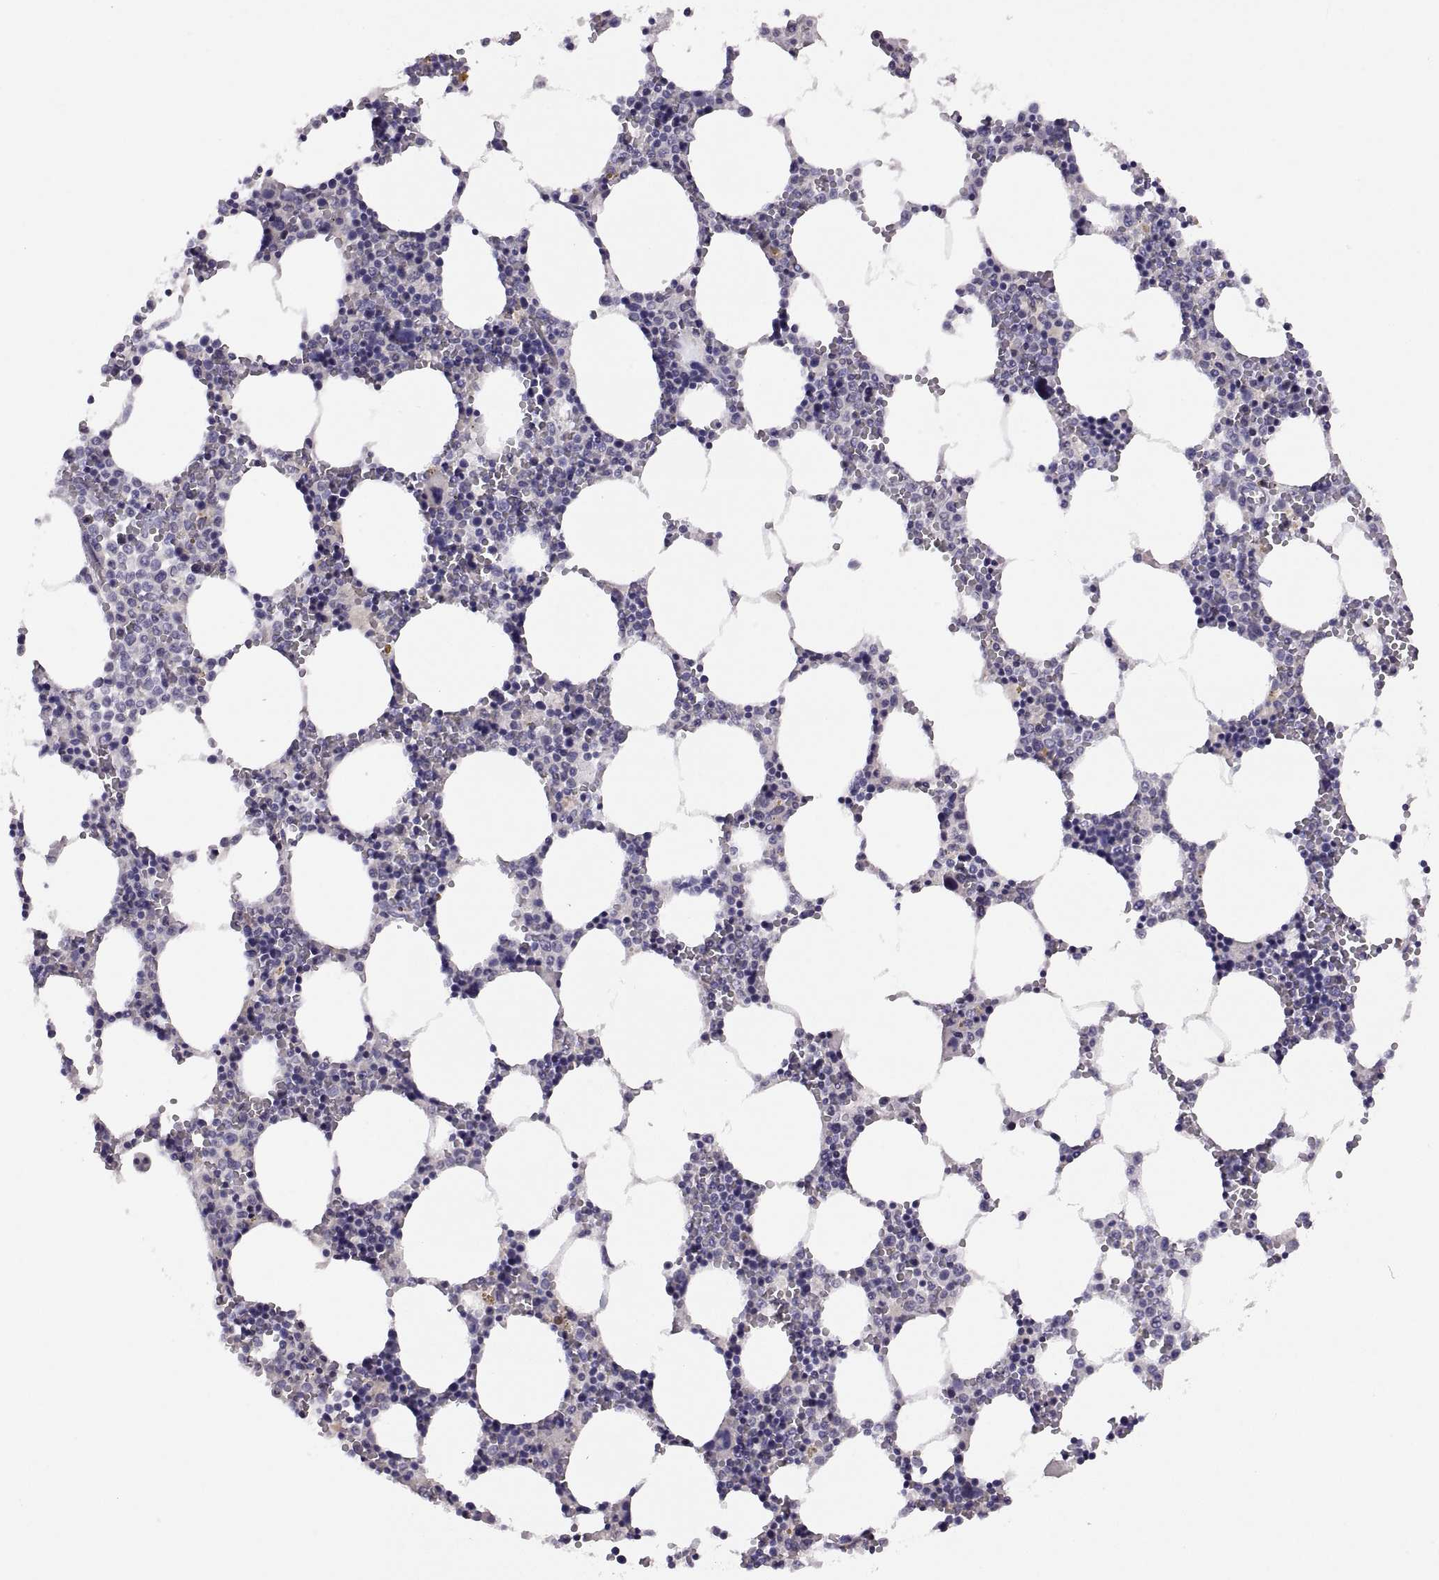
{"staining": {"intensity": "negative", "quantity": "none", "location": "none"}, "tissue": "bone marrow", "cell_type": "Hematopoietic cells", "image_type": "normal", "snomed": [{"axis": "morphology", "description": "Normal tissue, NOS"}, {"axis": "topography", "description": "Bone marrow"}], "caption": "This is an immunohistochemistry image of benign bone marrow. There is no expression in hematopoietic cells.", "gene": "TBX19", "patient": {"sex": "female", "age": 64}}